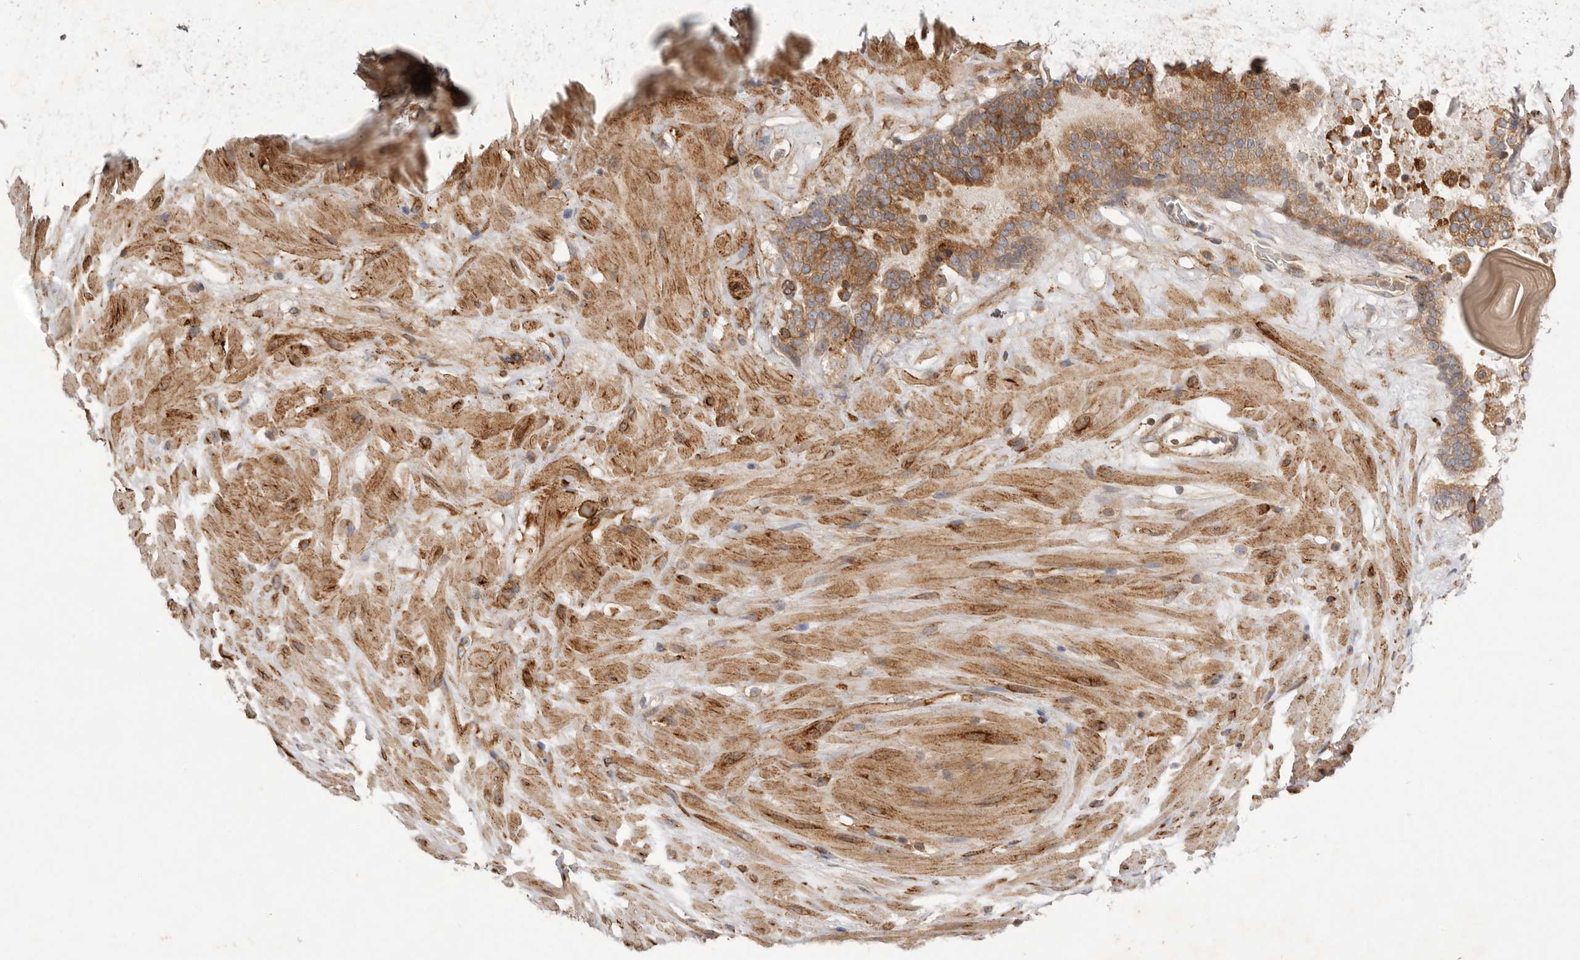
{"staining": {"intensity": "moderate", "quantity": ">75%", "location": "cytoplasmic/membranous"}, "tissue": "prostate cancer", "cell_type": "Tumor cells", "image_type": "cancer", "snomed": [{"axis": "morphology", "description": "Adenocarcinoma, High grade"}, {"axis": "topography", "description": "Prostate"}], "caption": "Adenocarcinoma (high-grade) (prostate) was stained to show a protein in brown. There is medium levels of moderate cytoplasmic/membranous staining in approximately >75% of tumor cells.", "gene": "WDTC1", "patient": {"sex": "male", "age": 56}}